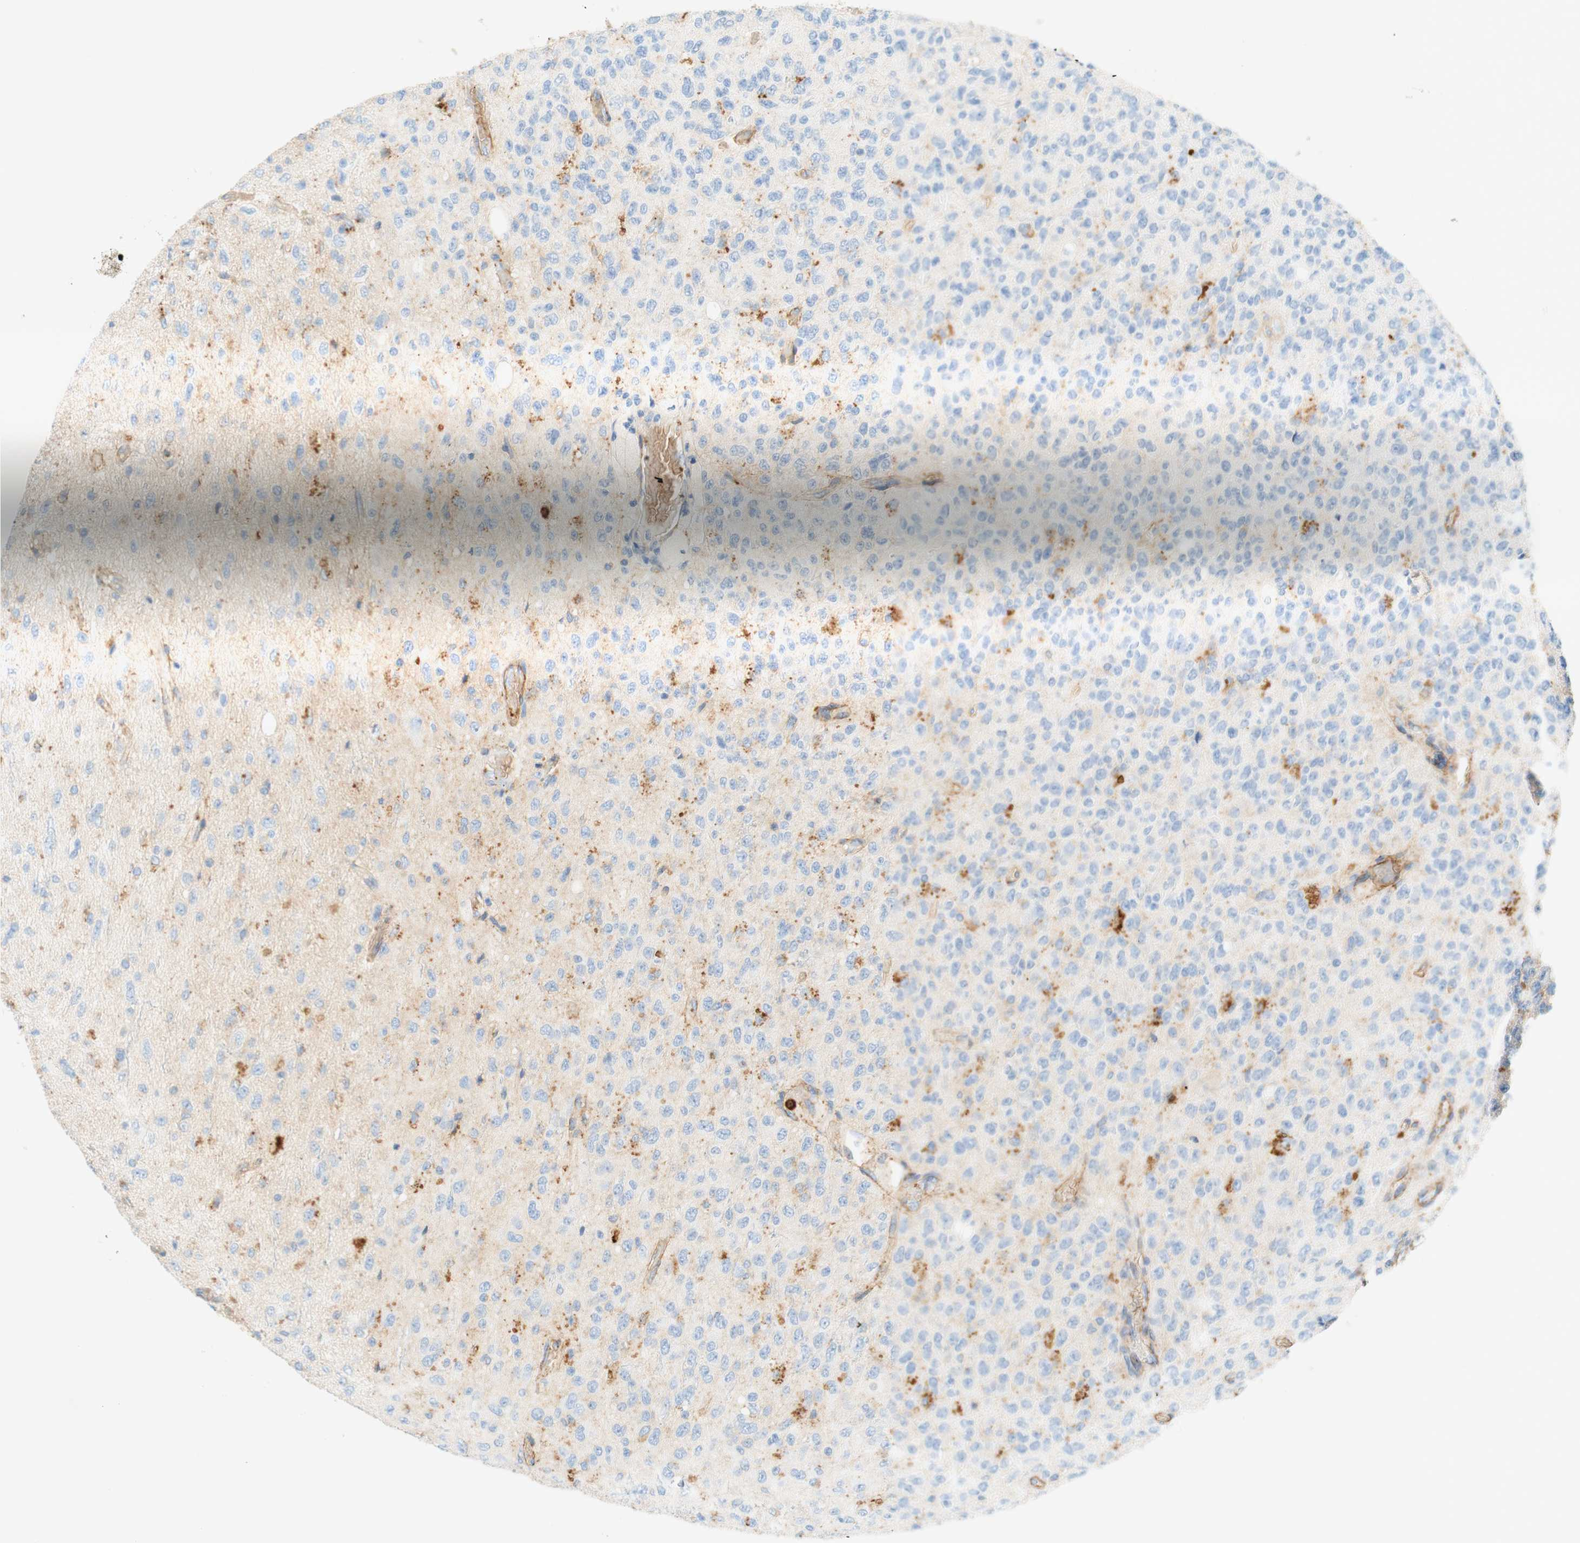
{"staining": {"intensity": "negative", "quantity": "none", "location": "none"}, "tissue": "glioma", "cell_type": "Tumor cells", "image_type": "cancer", "snomed": [{"axis": "morphology", "description": "Glioma, malignant, High grade"}, {"axis": "topography", "description": "pancreas cauda"}], "caption": "DAB immunohistochemical staining of human glioma demonstrates no significant expression in tumor cells. (DAB IHC with hematoxylin counter stain).", "gene": "STOM", "patient": {"sex": "male", "age": 60}}